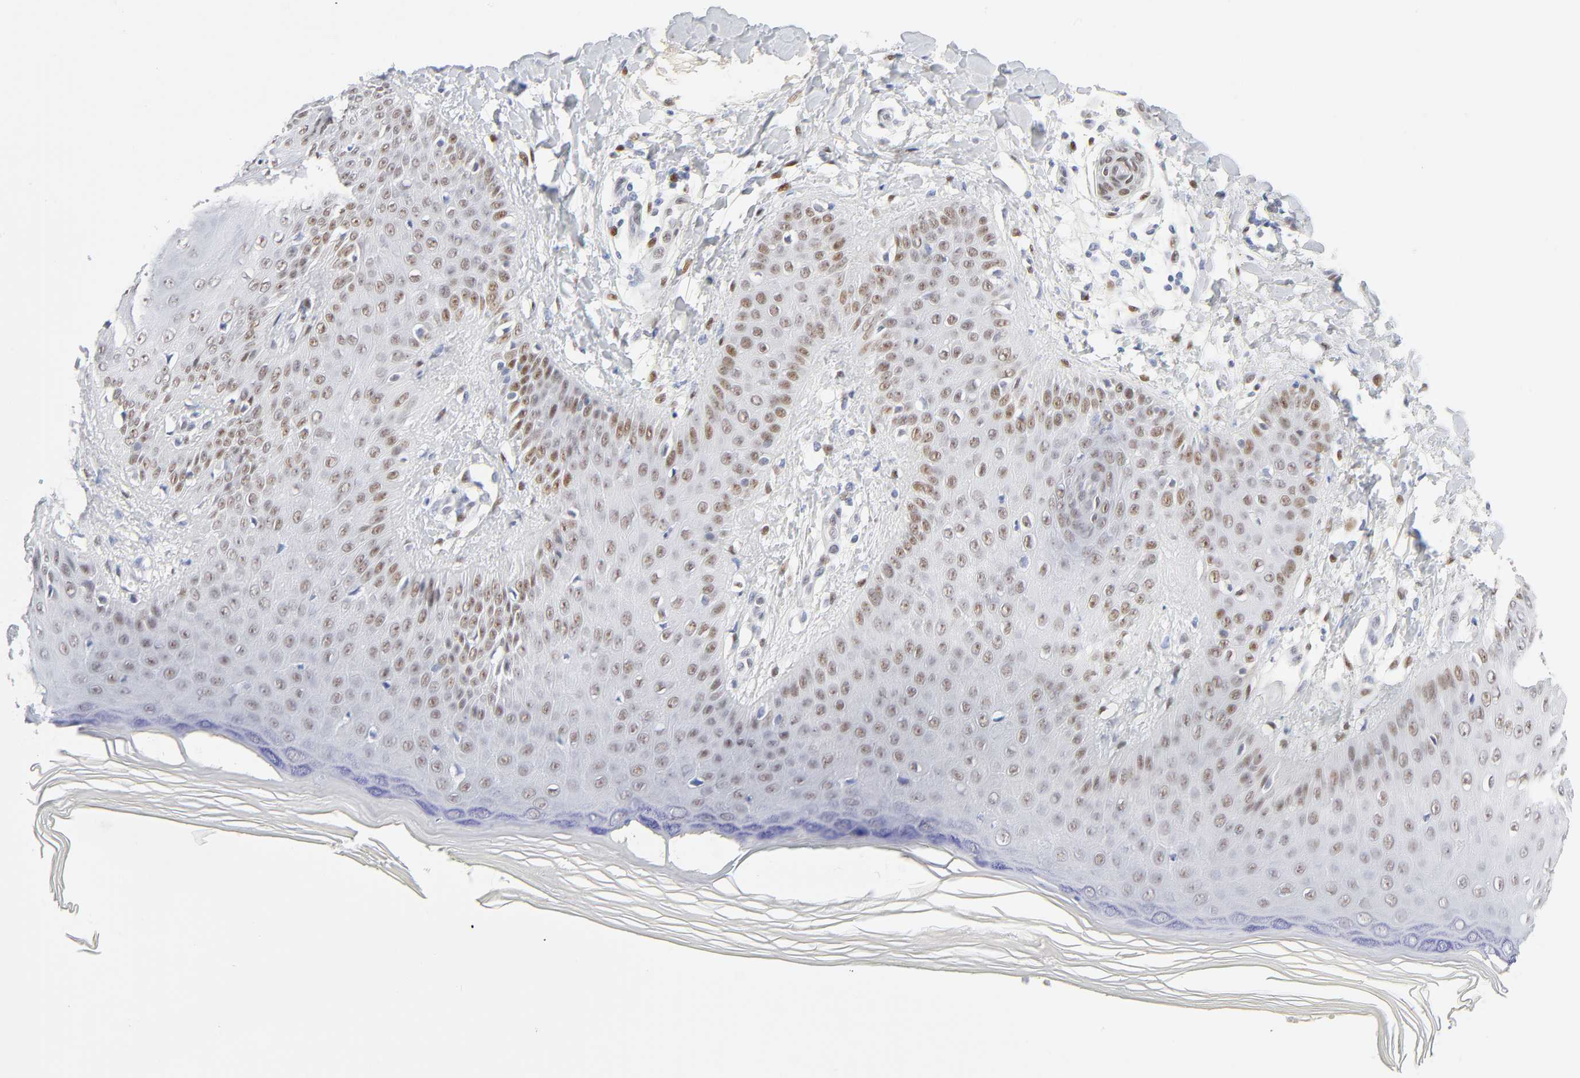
{"staining": {"intensity": "strong", "quantity": "25%-75%", "location": "nuclear"}, "tissue": "skin", "cell_type": "Epidermal cells", "image_type": "normal", "snomed": [{"axis": "morphology", "description": "Normal tissue, NOS"}, {"axis": "morphology", "description": "Inflammation, NOS"}, {"axis": "topography", "description": "Soft tissue"}, {"axis": "topography", "description": "Anal"}], "caption": "Strong nuclear positivity for a protein is seen in about 25%-75% of epidermal cells of normal skin using immunohistochemistry (IHC).", "gene": "NFIC", "patient": {"sex": "female", "age": 15}}